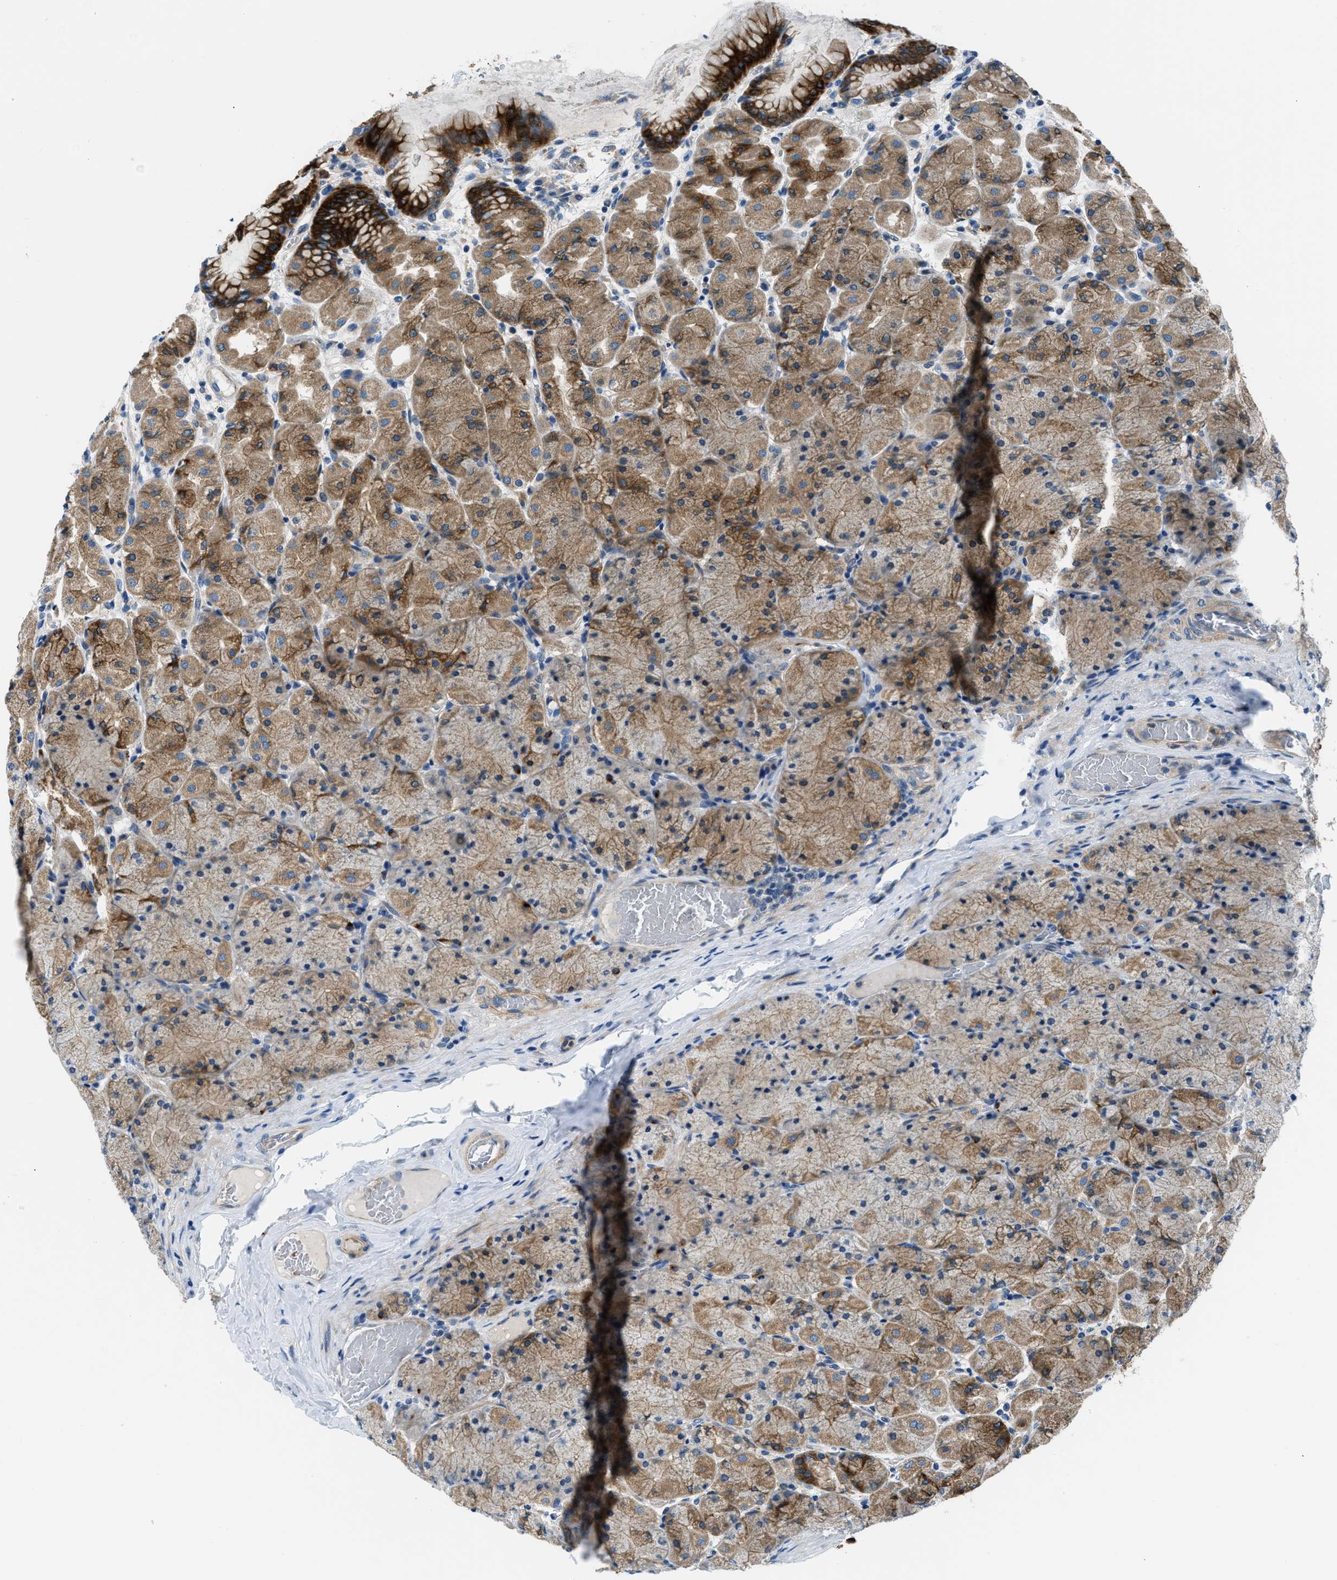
{"staining": {"intensity": "strong", "quantity": ">75%", "location": "cytoplasmic/membranous"}, "tissue": "stomach", "cell_type": "Glandular cells", "image_type": "normal", "snomed": [{"axis": "morphology", "description": "Normal tissue, NOS"}, {"axis": "topography", "description": "Stomach, upper"}], "caption": "Immunohistochemistry (IHC) photomicrograph of unremarkable stomach: human stomach stained using IHC displays high levels of strong protein expression localized specifically in the cytoplasmic/membranous of glandular cells, appearing as a cytoplasmic/membranous brown color.", "gene": "LPIN2", "patient": {"sex": "female", "age": 56}}